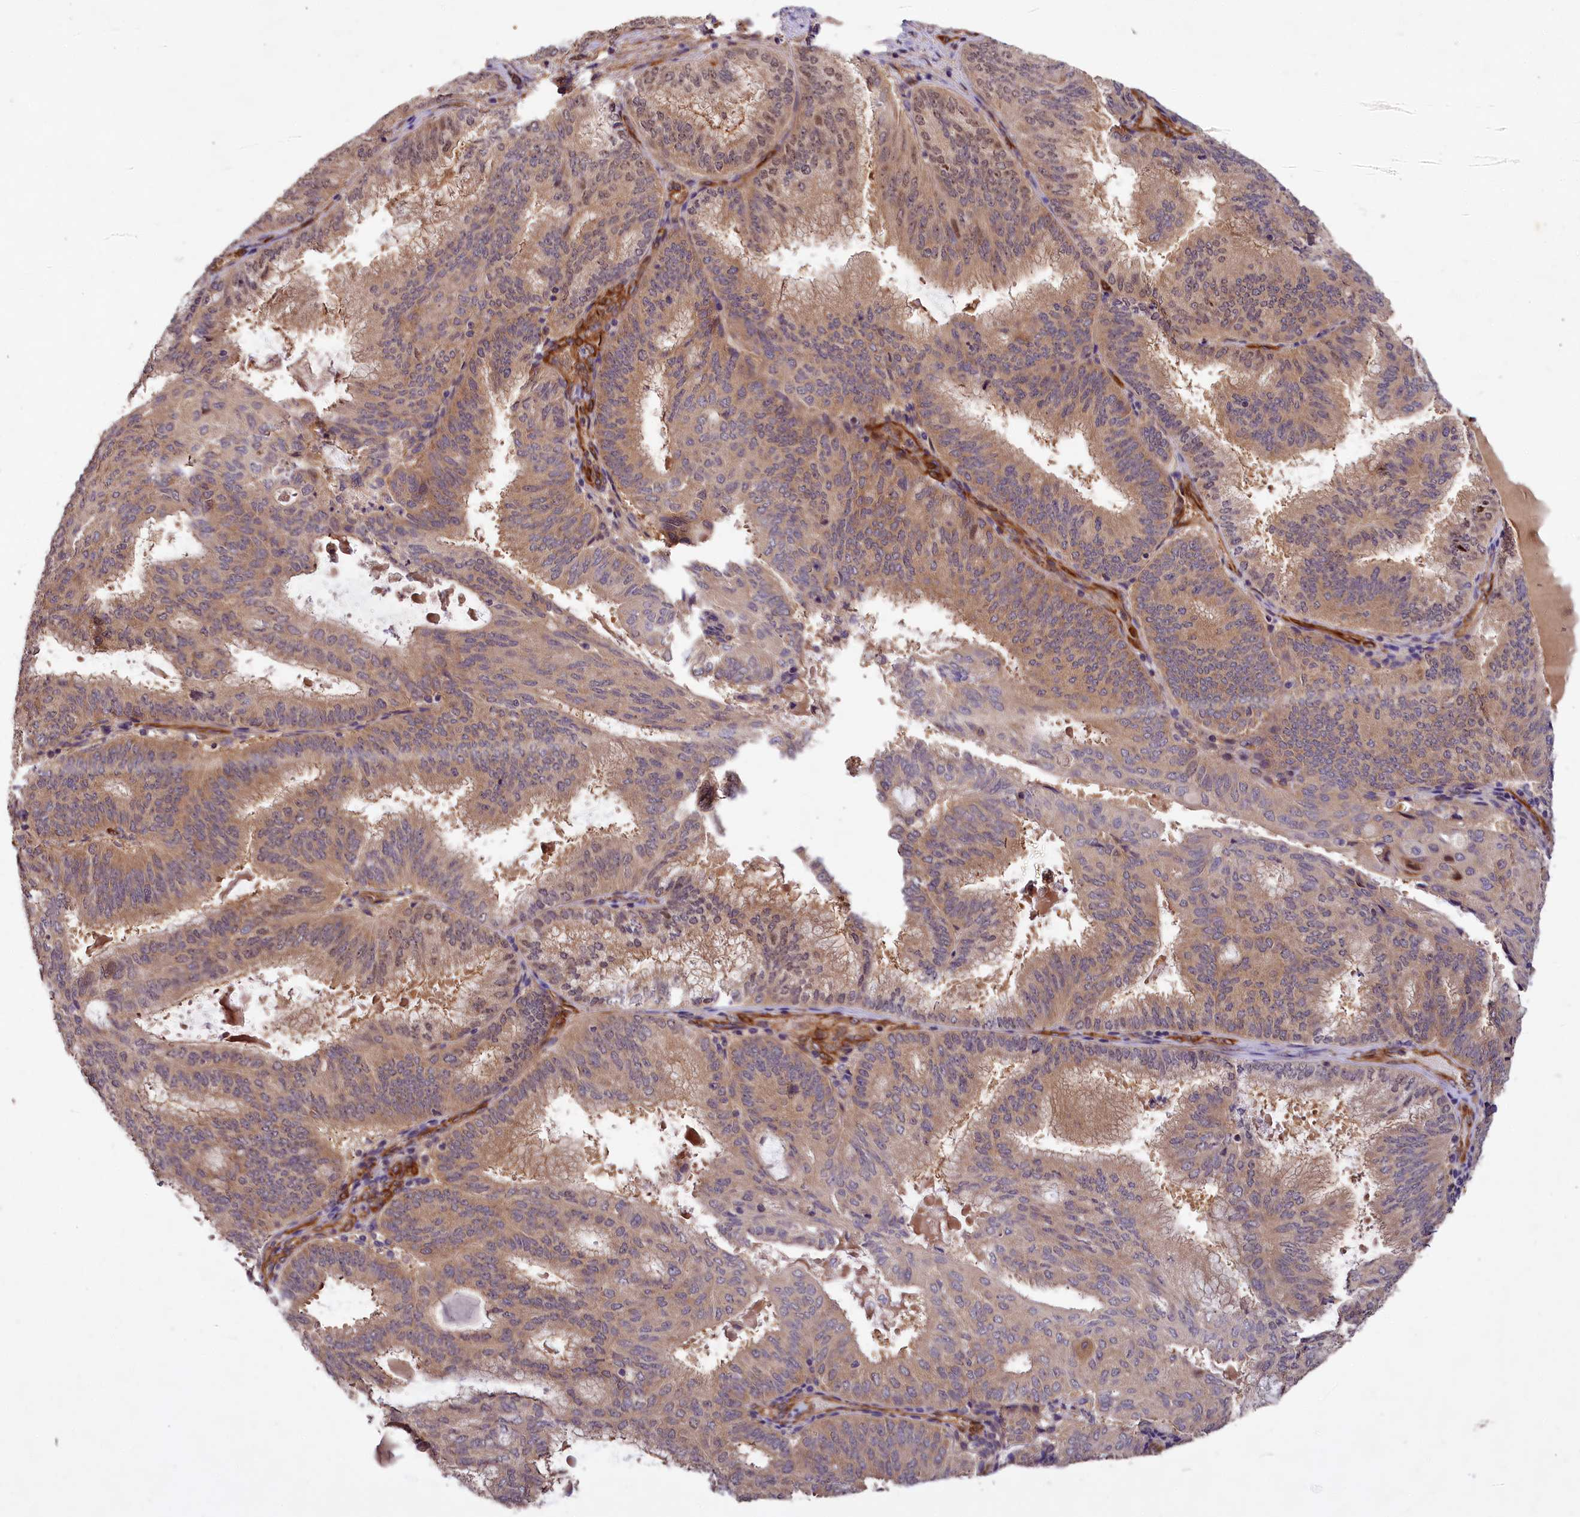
{"staining": {"intensity": "moderate", "quantity": ">75%", "location": "cytoplasmic/membranous,nuclear"}, "tissue": "endometrial cancer", "cell_type": "Tumor cells", "image_type": "cancer", "snomed": [{"axis": "morphology", "description": "Adenocarcinoma, NOS"}, {"axis": "topography", "description": "Endometrium"}], "caption": "Brown immunohistochemical staining in endometrial cancer (adenocarcinoma) displays moderate cytoplasmic/membranous and nuclear staining in about >75% of tumor cells.", "gene": "PKN2", "patient": {"sex": "female", "age": 49}}